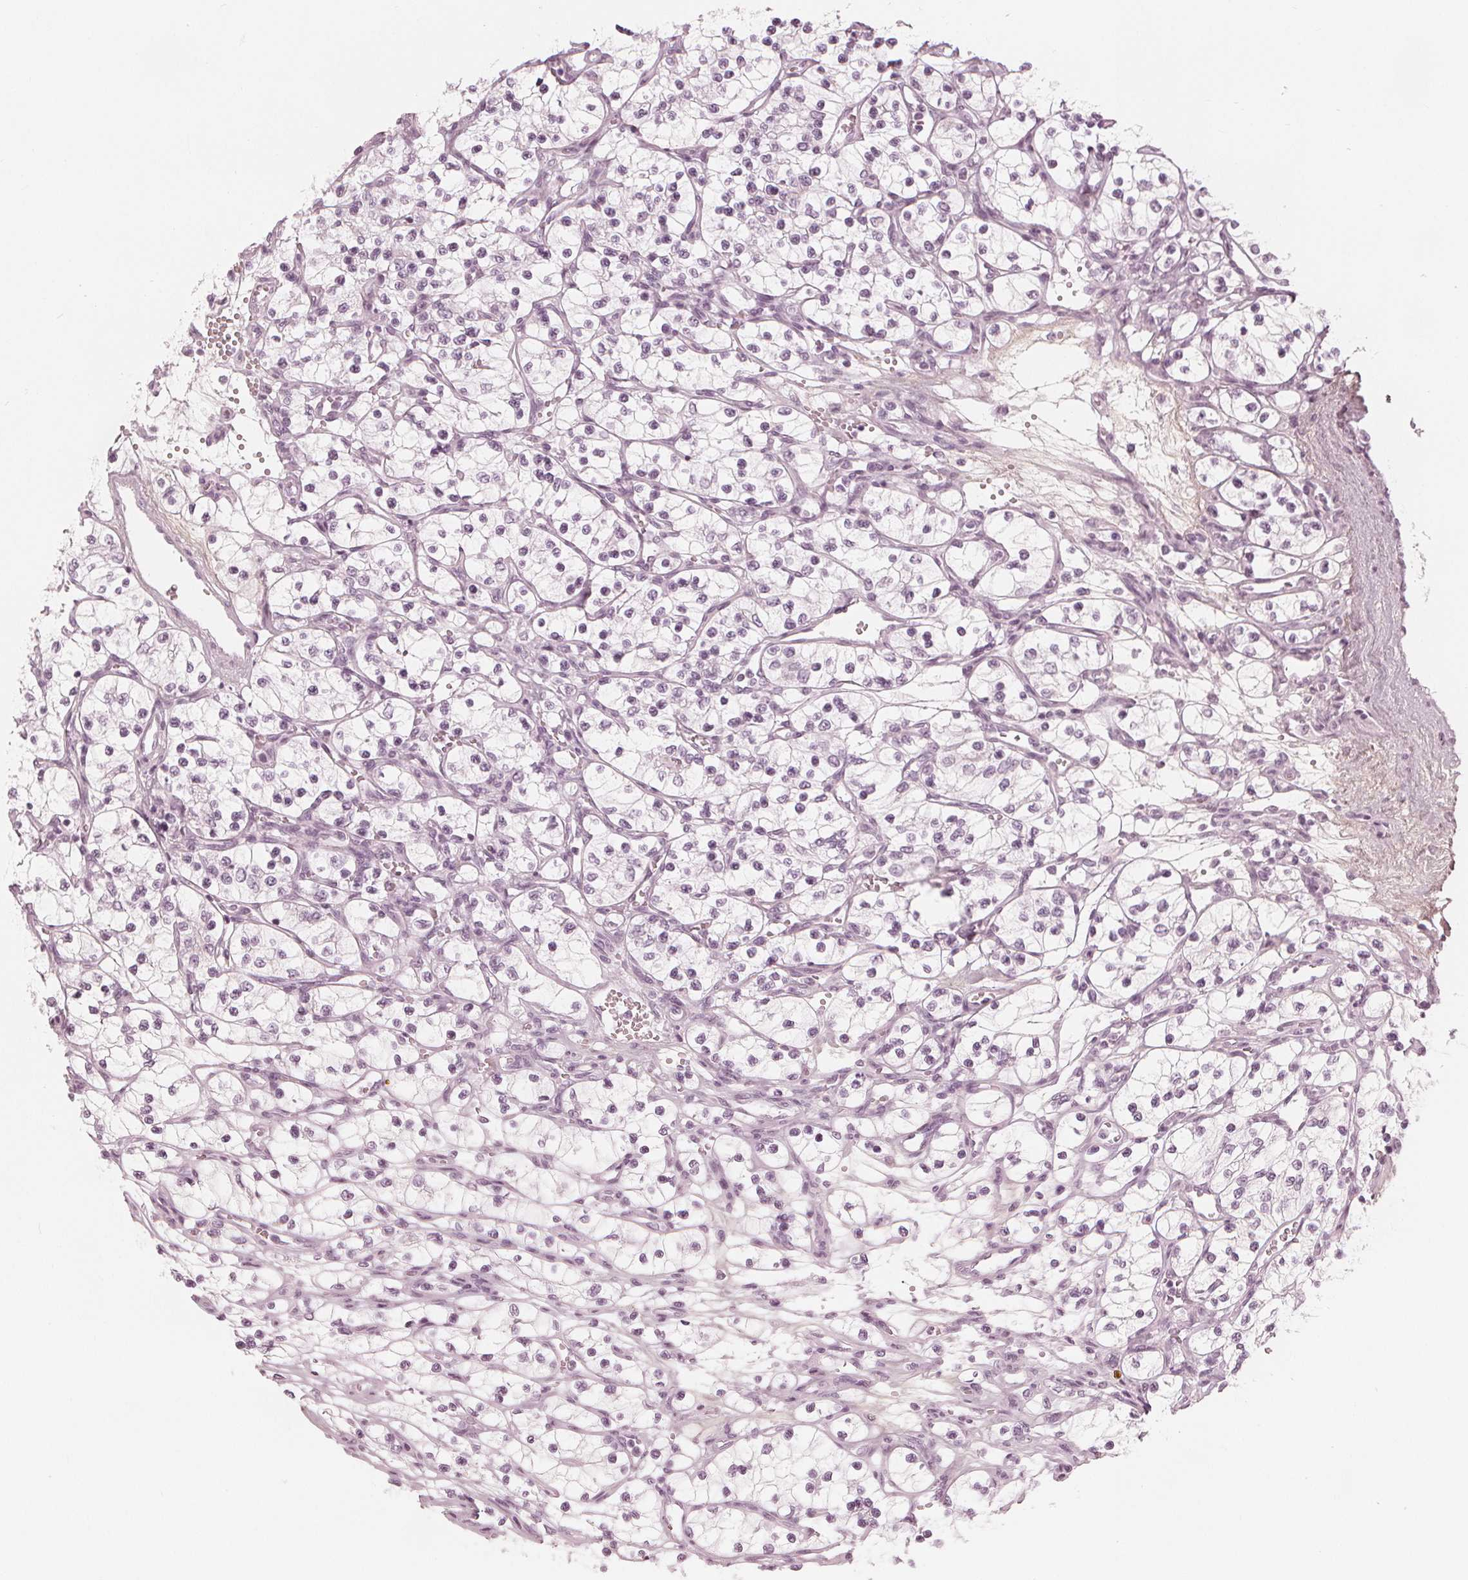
{"staining": {"intensity": "negative", "quantity": "none", "location": "none"}, "tissue": "renal cancer", "cell_type": "Tumor cells", "image_type": "cancer", "snomed": [{"axis": "morphology", "description": "Adenocarcinoma, NOS"}, {"axis": "topography", "description": "Kidney"}], "caption": "Tumor cells show no significant protein positivity in renal cancer.", "gene": "PAEP", "patient": {"sex": "female", "age": 69}}